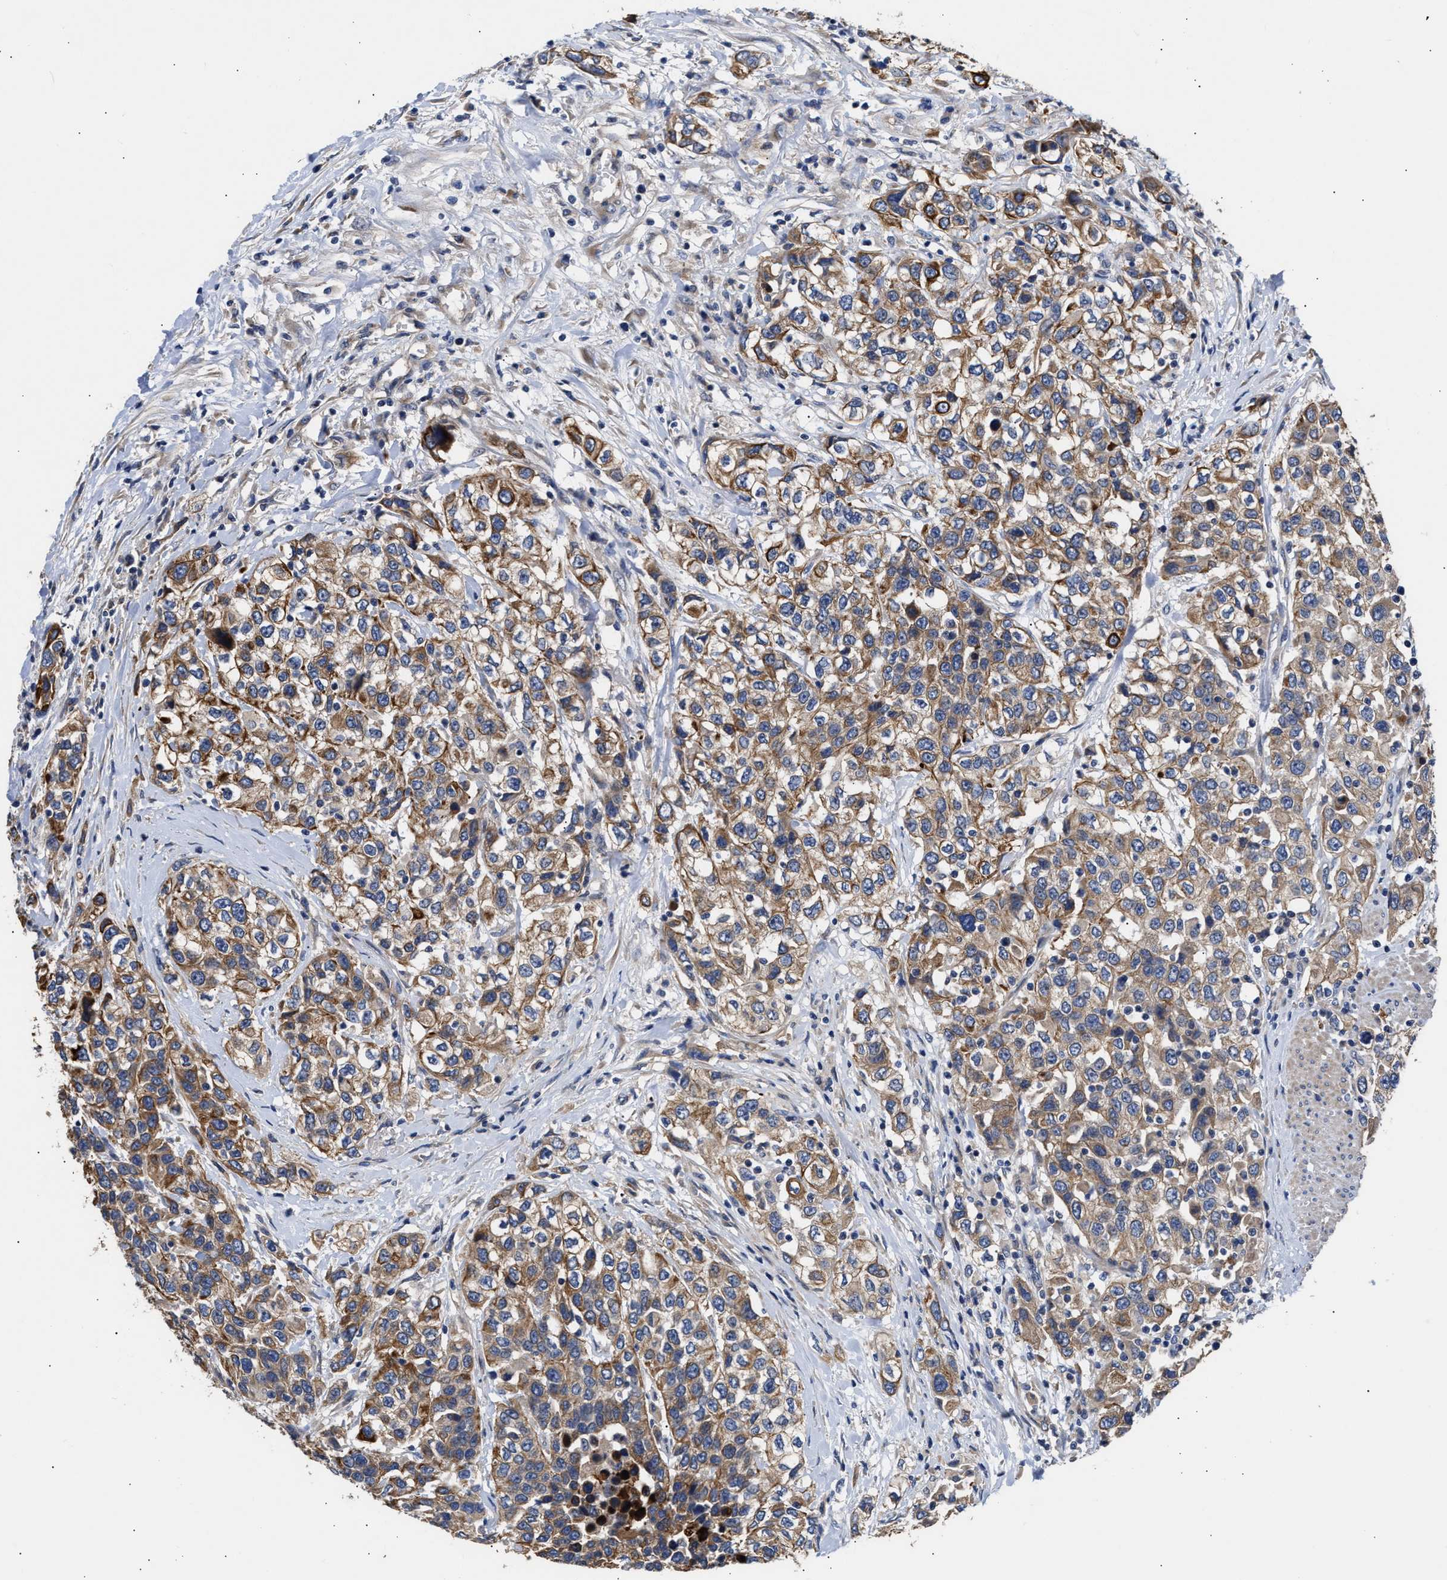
{"staining": {"intensity": "moderate", "quantity": ">75%", "location": "cytoplasmic/membranous"}, "tissue": "urothelial cancer", "cell_type": "Tumor cells", "image_type": "cancer", "snomed": [{"axis": "morphology", "description": "Urothelial carcinoma, High grade"}, {"axis": "topography", "description": "Urinary bladder"}], "caption": "Tumor cells exhibit medium levels of moderate cytoplasmic/membranous staining in about >75% of cells in human high-grade urothelial carcinoma. (Brightfield microscopy of DAB IHC at high magnification).", "gene": "CCDC146", "patient": {"sex": "female", "age": 80}}